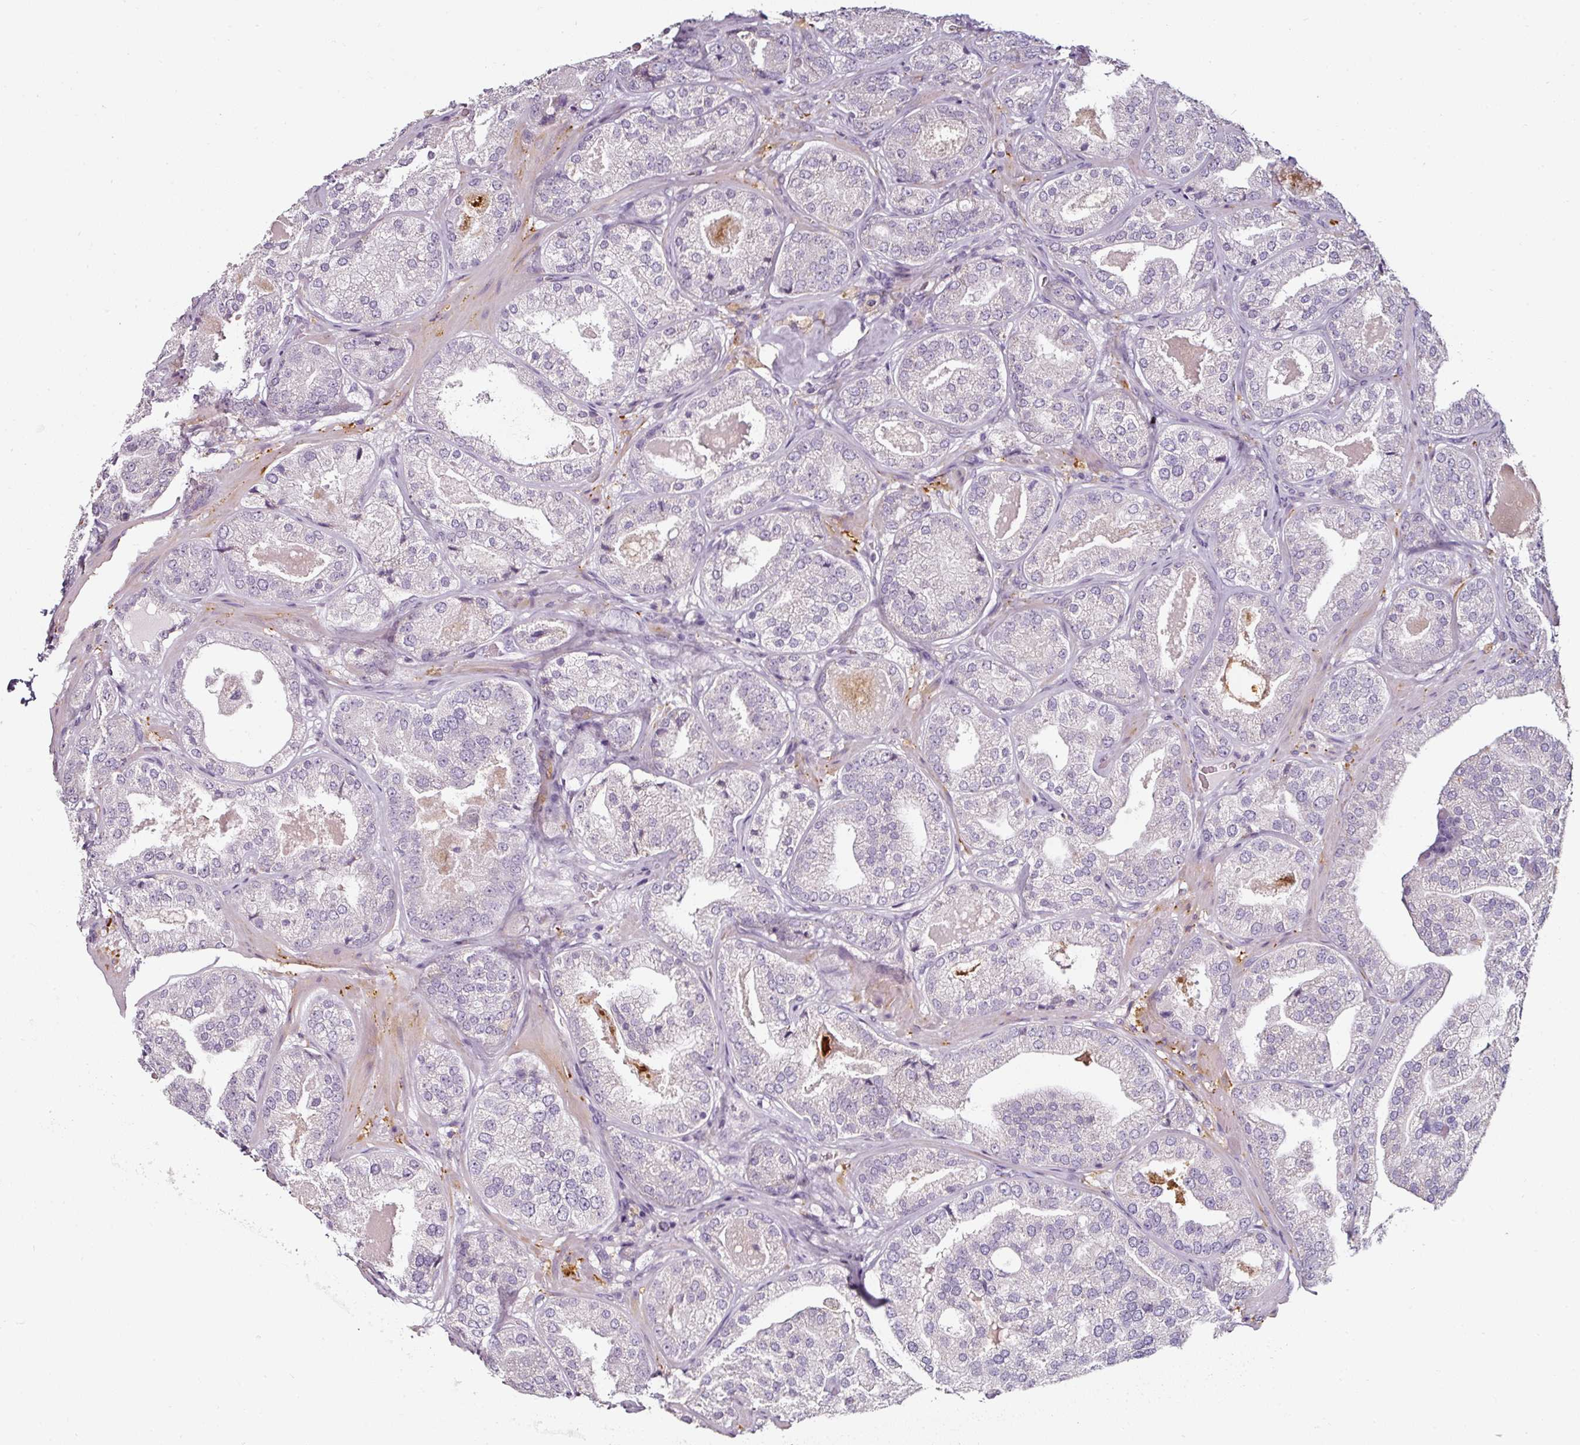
{"staining": {"intensity": "negative", "quantity": "none", "location": "none"}, "tissue": "prostate cancer", "cell_type": "Tumor cells", "image_type": "cancer", "snomed": [{"axis": "morphology", "description": "Adenocarcinoma, High grade"}, {"axis": "topography", "description": "Prostate"}], "caption": "Tumor cells show no significant protein positivity in prostate cancer (high-grade adenocarcinoma). (DAB (3,3'-diaminobenzidine) immunohistochemistry with hematoxylin counter stain).", "gene": "CAP2", "patient": {"sex": "male", "age": 63}}